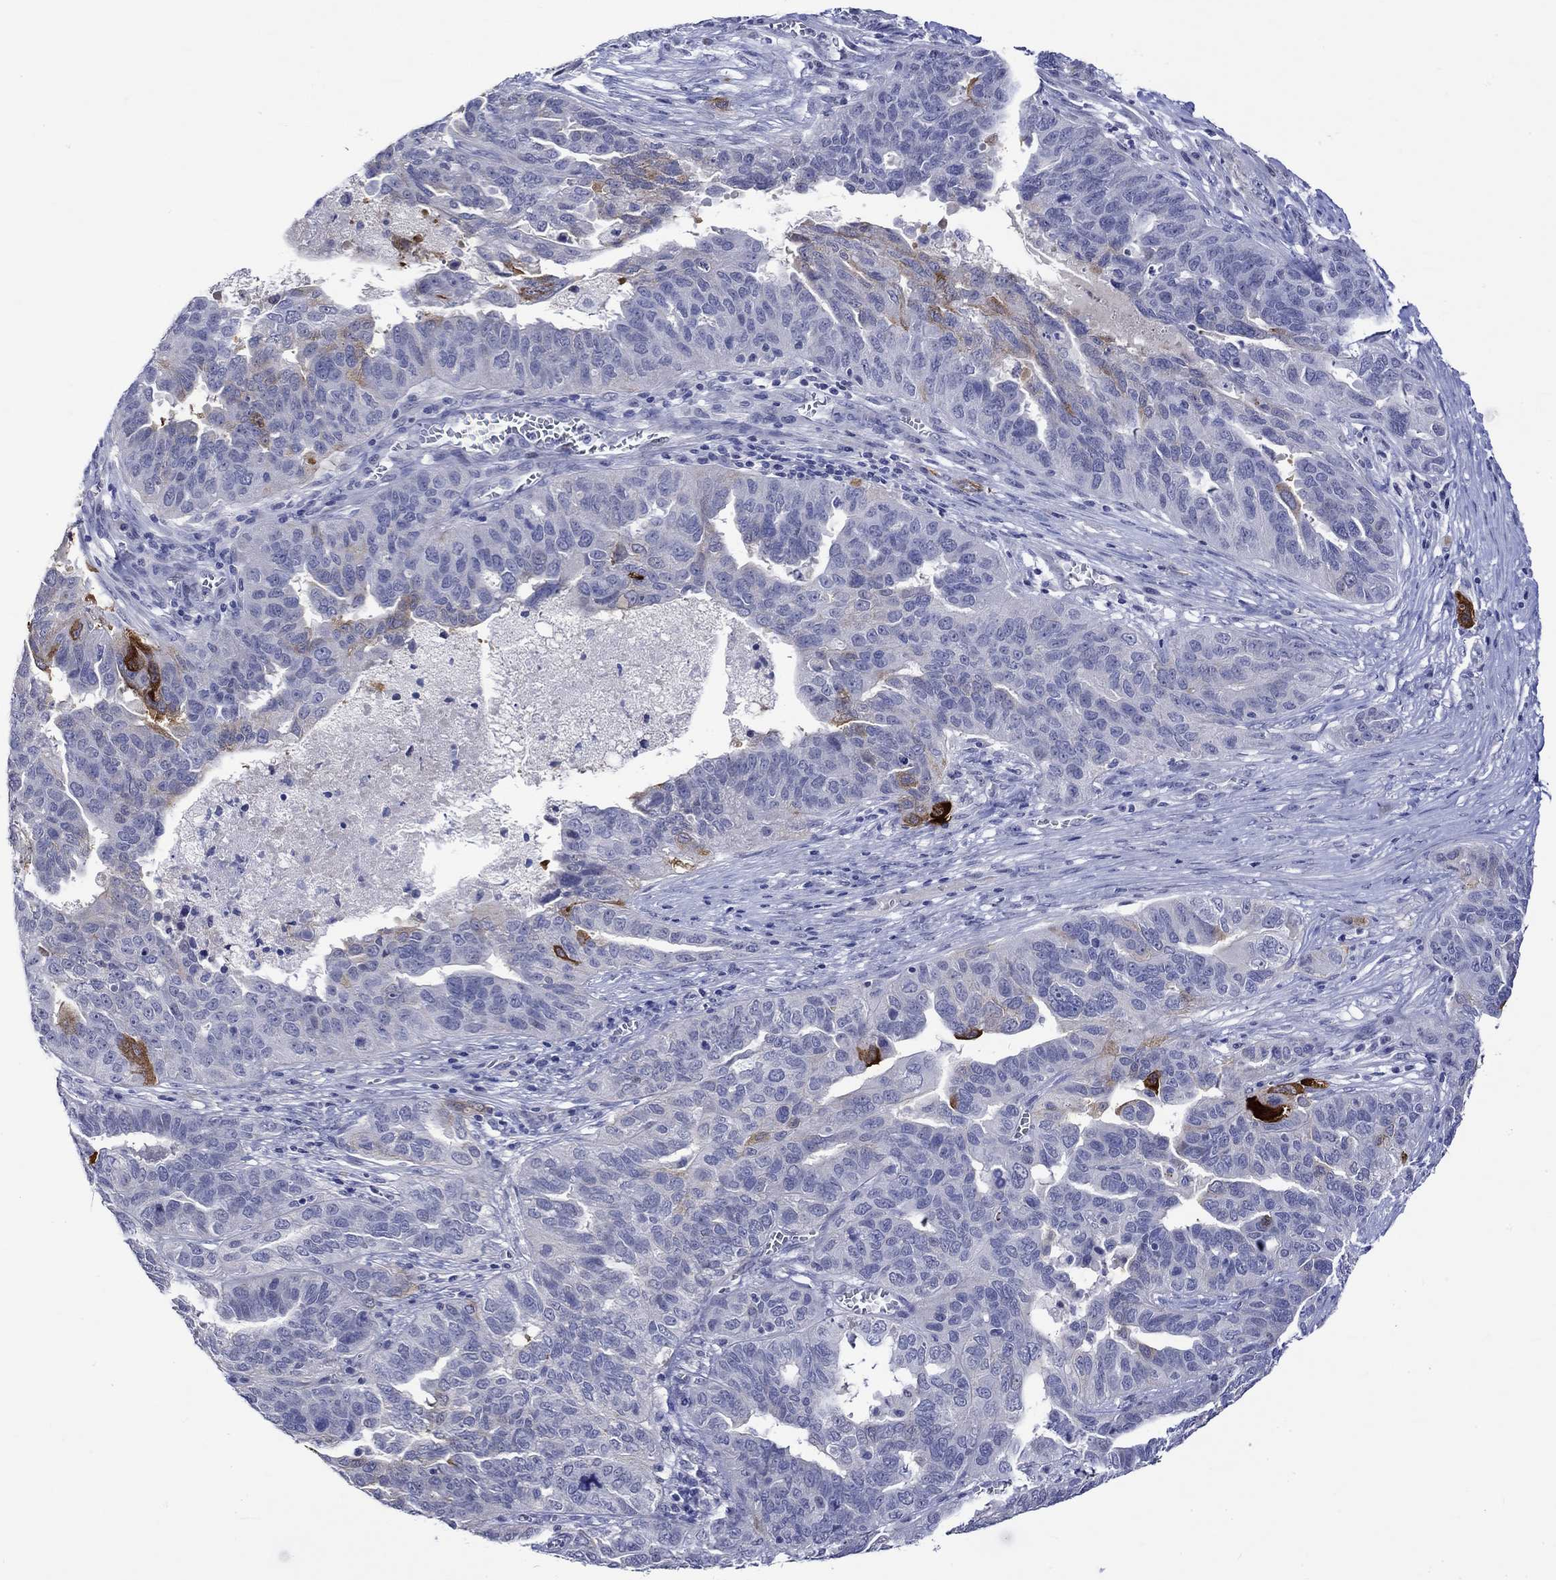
{"staining": {"intensity": "strong", "quantity": "<25%", "location": "cytoplasmic/membranous"}, "tissue": "ovarian cancer", "cell_type": "Tumor cells", "image_type": "cancer", "snomed": [{"axis": "morphology", "description": "Carcinoma, endometroid"}, {"axis": "topography", "description": "Soft tissue"}, {"axis": "topography", "description": "Ovary"}], "caption": "Immunohistochemistry (IHC) histopathology image of ovarian cancer stained for a protein (brown), which displays medium levels of strong cytoplasmic/membranous positivity in approximately <25% of tumor cells.", "gene": "CRYAB", "patient": {"sex": "female", "age": 52}}